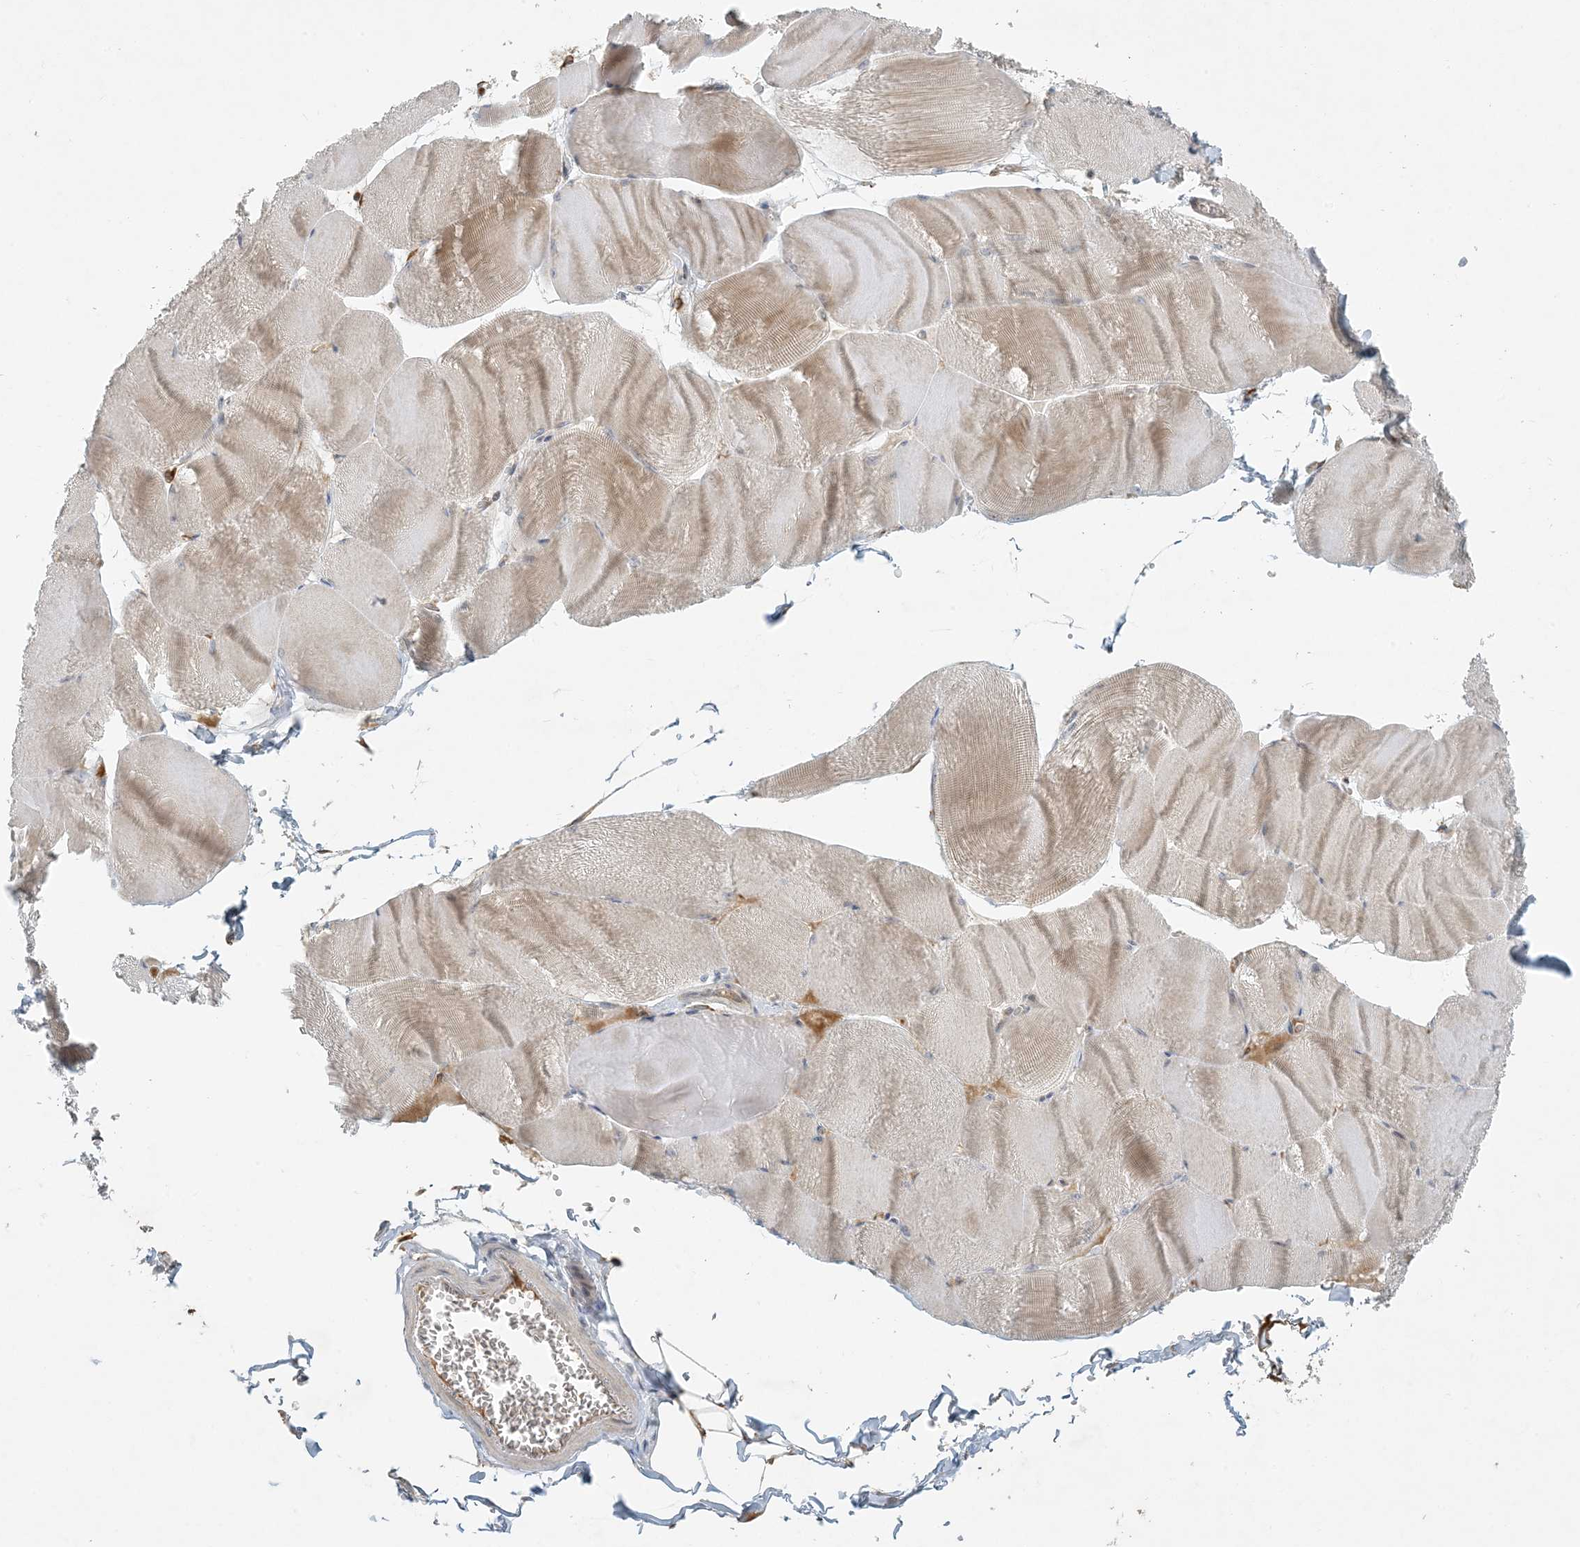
{"staining": {"intensity": "weak", "quantity": "25%-75%", "location": "cytoplasmic/membranous"}, "tissue": "skeletal muscle", "cell_type": "Myocytes", "image_type": "normal", "snomed": [{"axis": "morphology", "description": "Normal tissue, NOS"}, {"axis": "morphology", "description": "Basal cell carcinoma"}, {"axis": "topography", "description": "Skeletal muscle"}], "caption": "High-power microscopy captured an immunohistochemistry image of benign skeletal muscle, revealing weak cytoplasmic/membranous expression in about 25%-75% of myocytes. (DAB IHC, brown staining for protein, blue staining for nuclei).", "gene": "HACL1", "patient": {"sex": "female", "age": 64}}